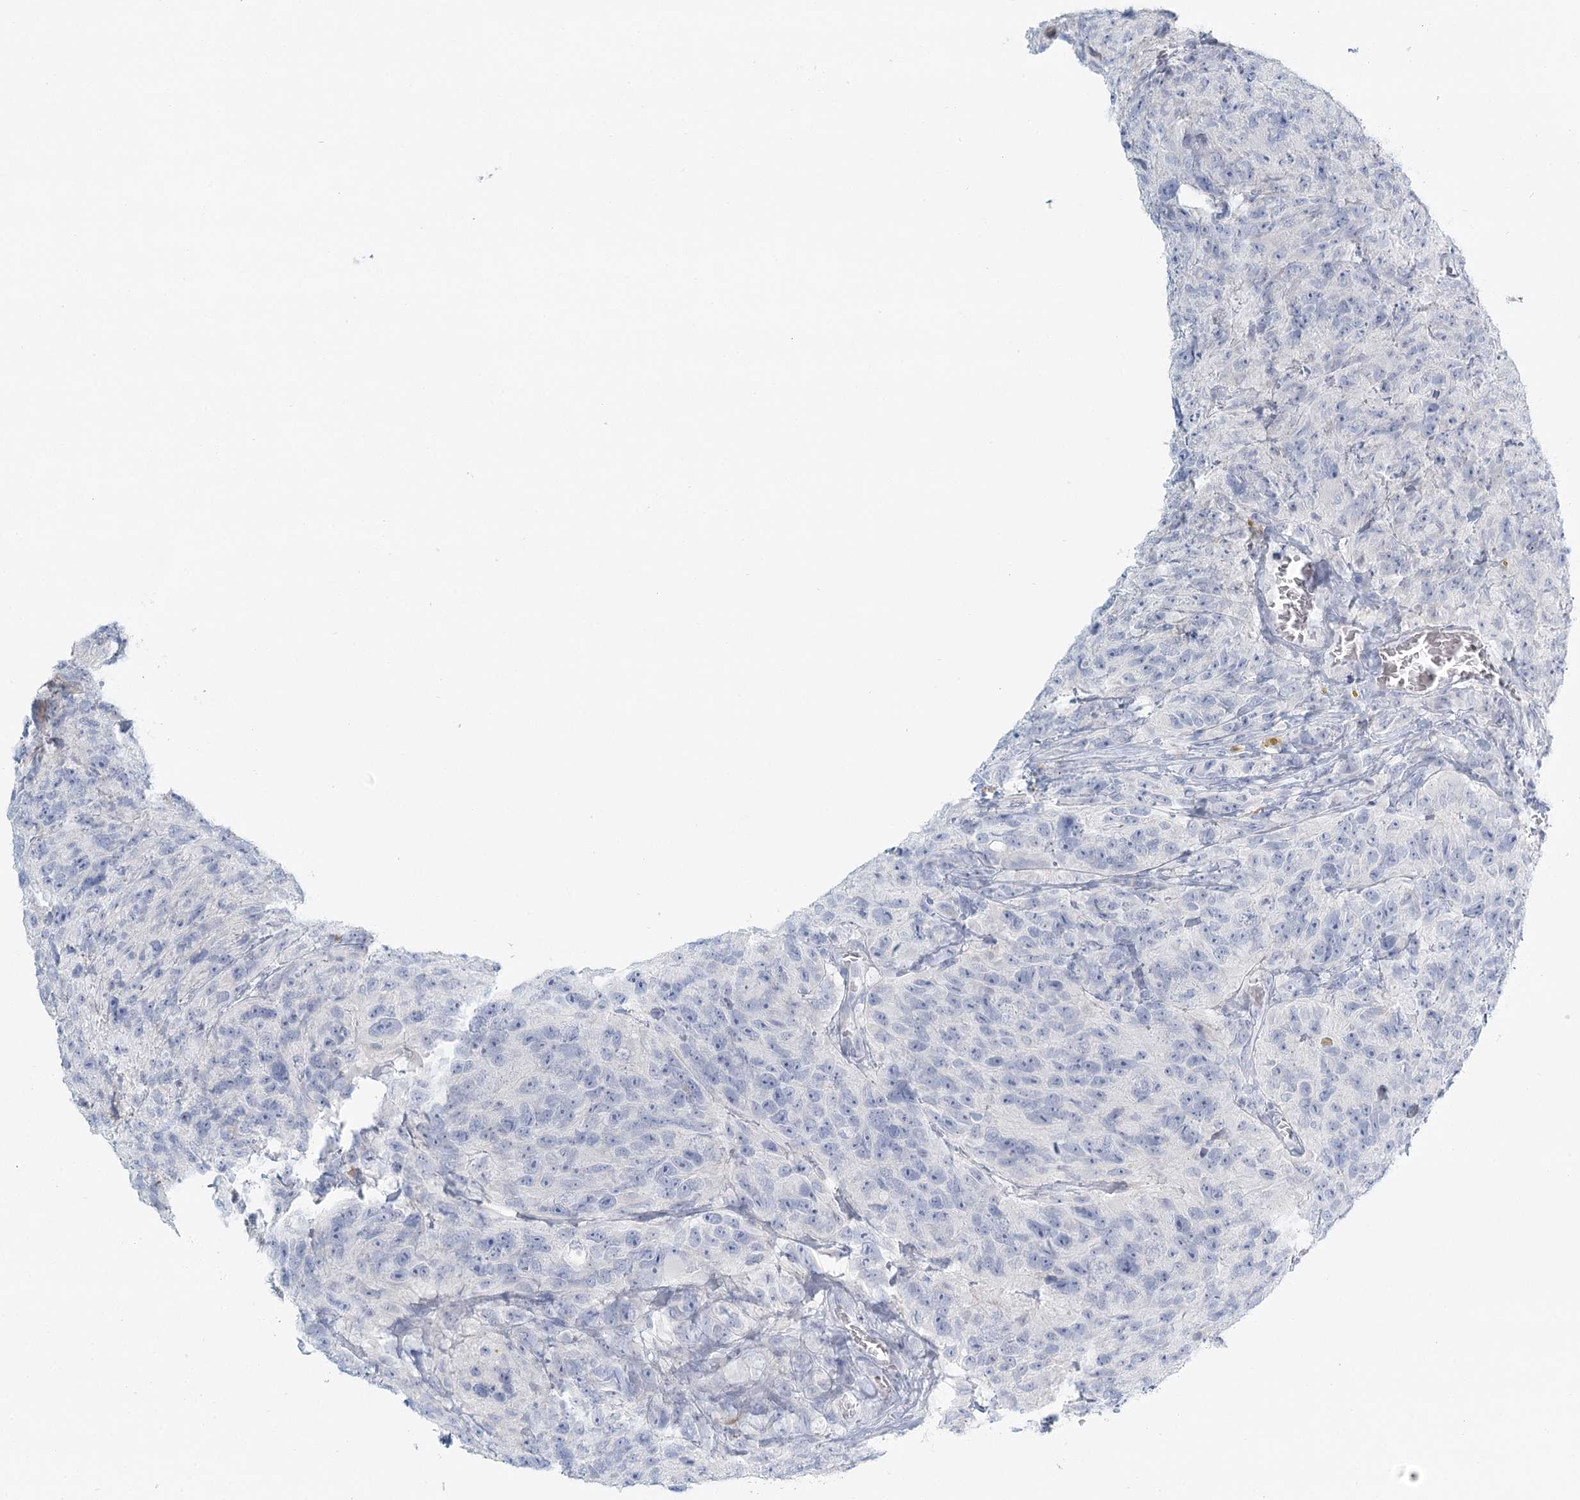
{"staining": {"intensity": "negative", "quantity": "none", "location": "none"}, "tissue": "glioma", "cell_type": "Tumor cells", "image_type": "cancer", "snomed": [{"axis": "morphology", "description": "Glioma, malignant, High grade"}, {"axis": "topography", "description": "Brain"}], "caption": "Photomicrograph shows no significant protein positivity in tumor cells of glioma. (DAB immunohistochemistry (IHC), high magnification).", "gene": "DMGDH", "patient": {"sex": "male", "age": 69}}